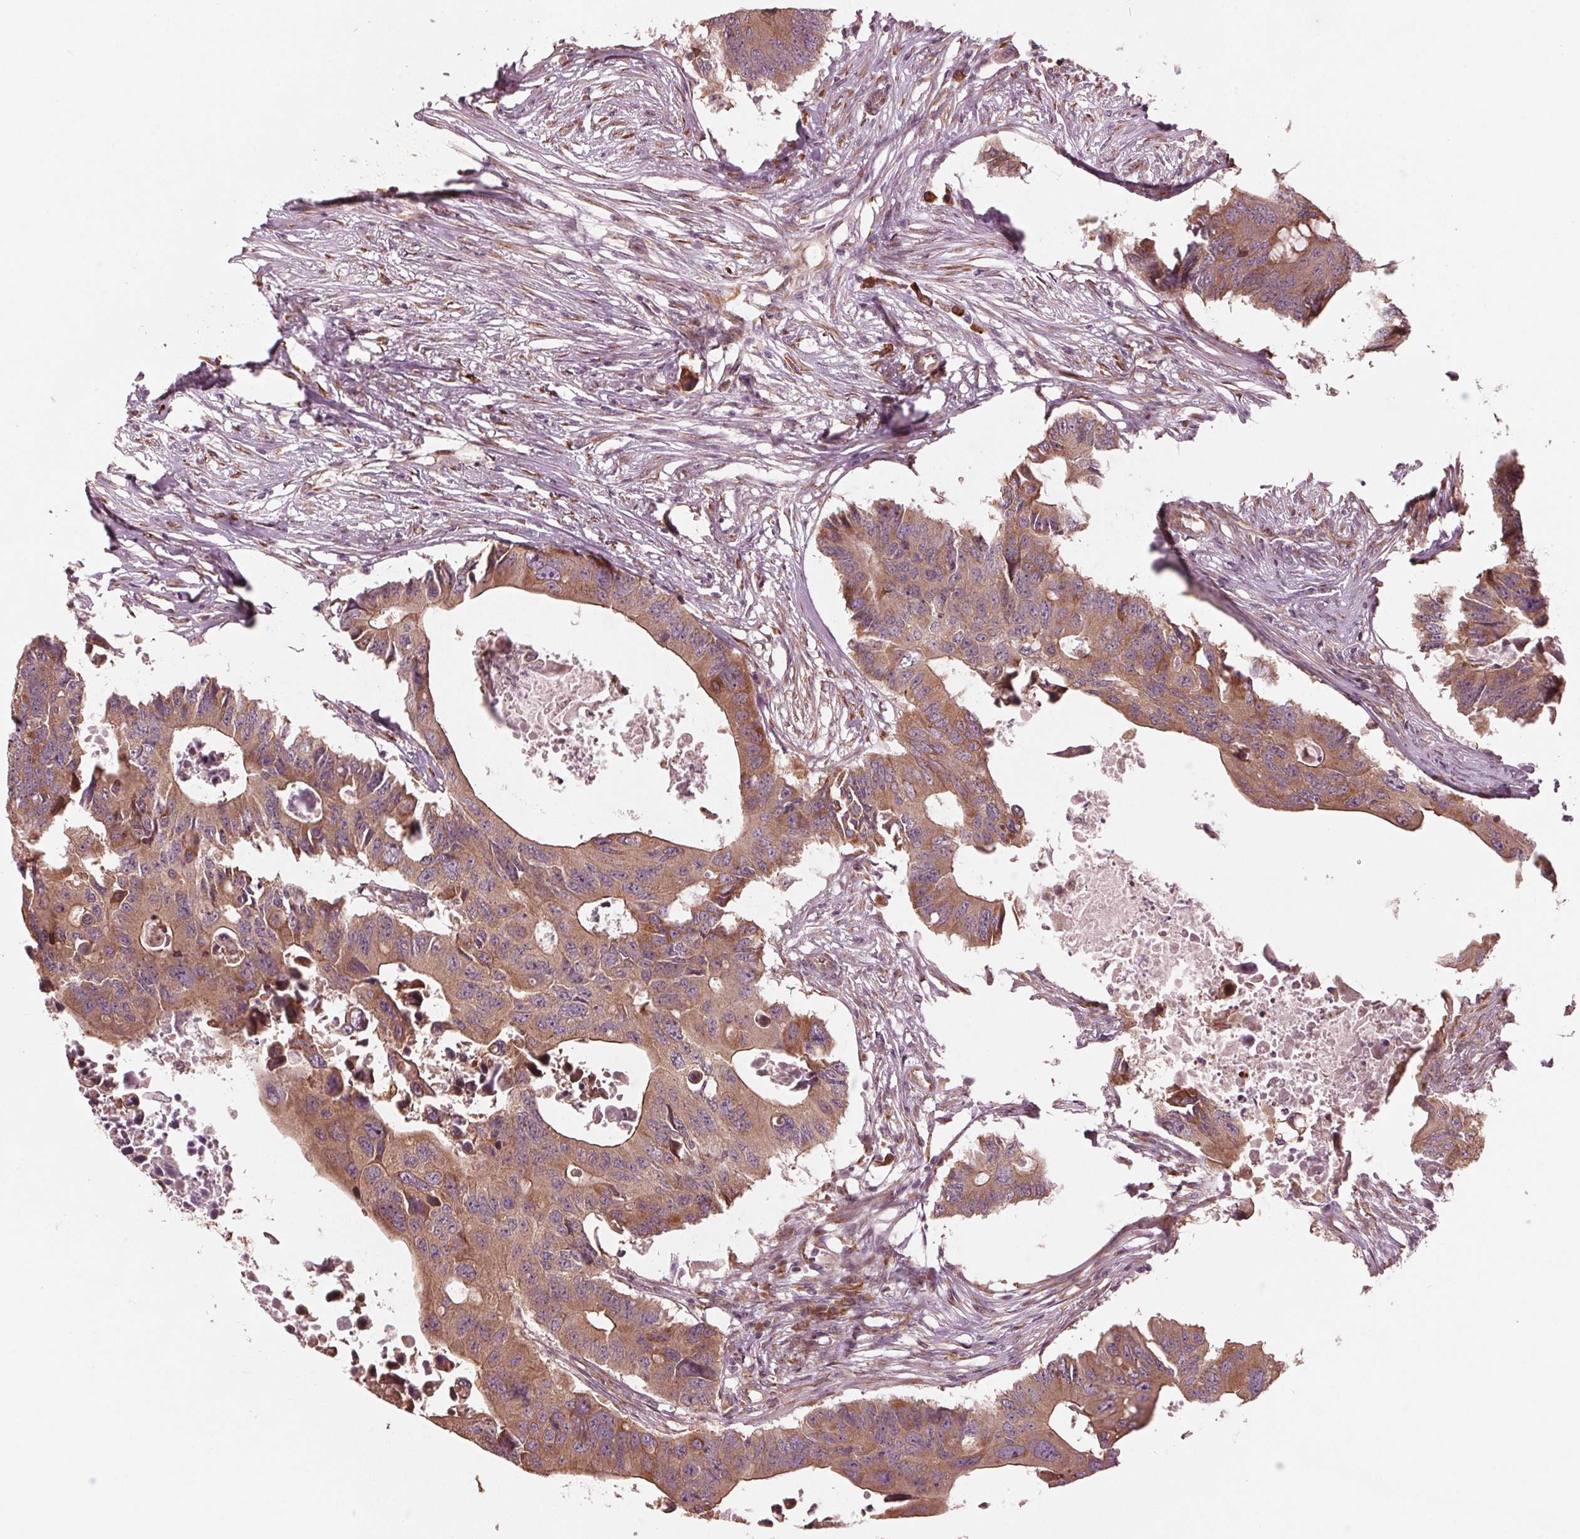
{"staining": {"intensity": "moderate", "quantity": ">75%", "location": "cytoplasmic/membranous"}, "tissue": "colorectal cancer", "cell_type": "Tumor cells", "image_type": "cancer", "snomed": [{"axis": "morphology", "description": "Adenocarcinoma, NOS"}, {"axis": "topography", "description": "Colon"}], "caption": "The micrograph reveals a brown stain indicating the presence of a protein in the cytoplasmic/membranous of tumor cells in adenocarcinoma (colorectal).", "gene": "CMIP", "patient": {"sex": "male", "age": 71}}